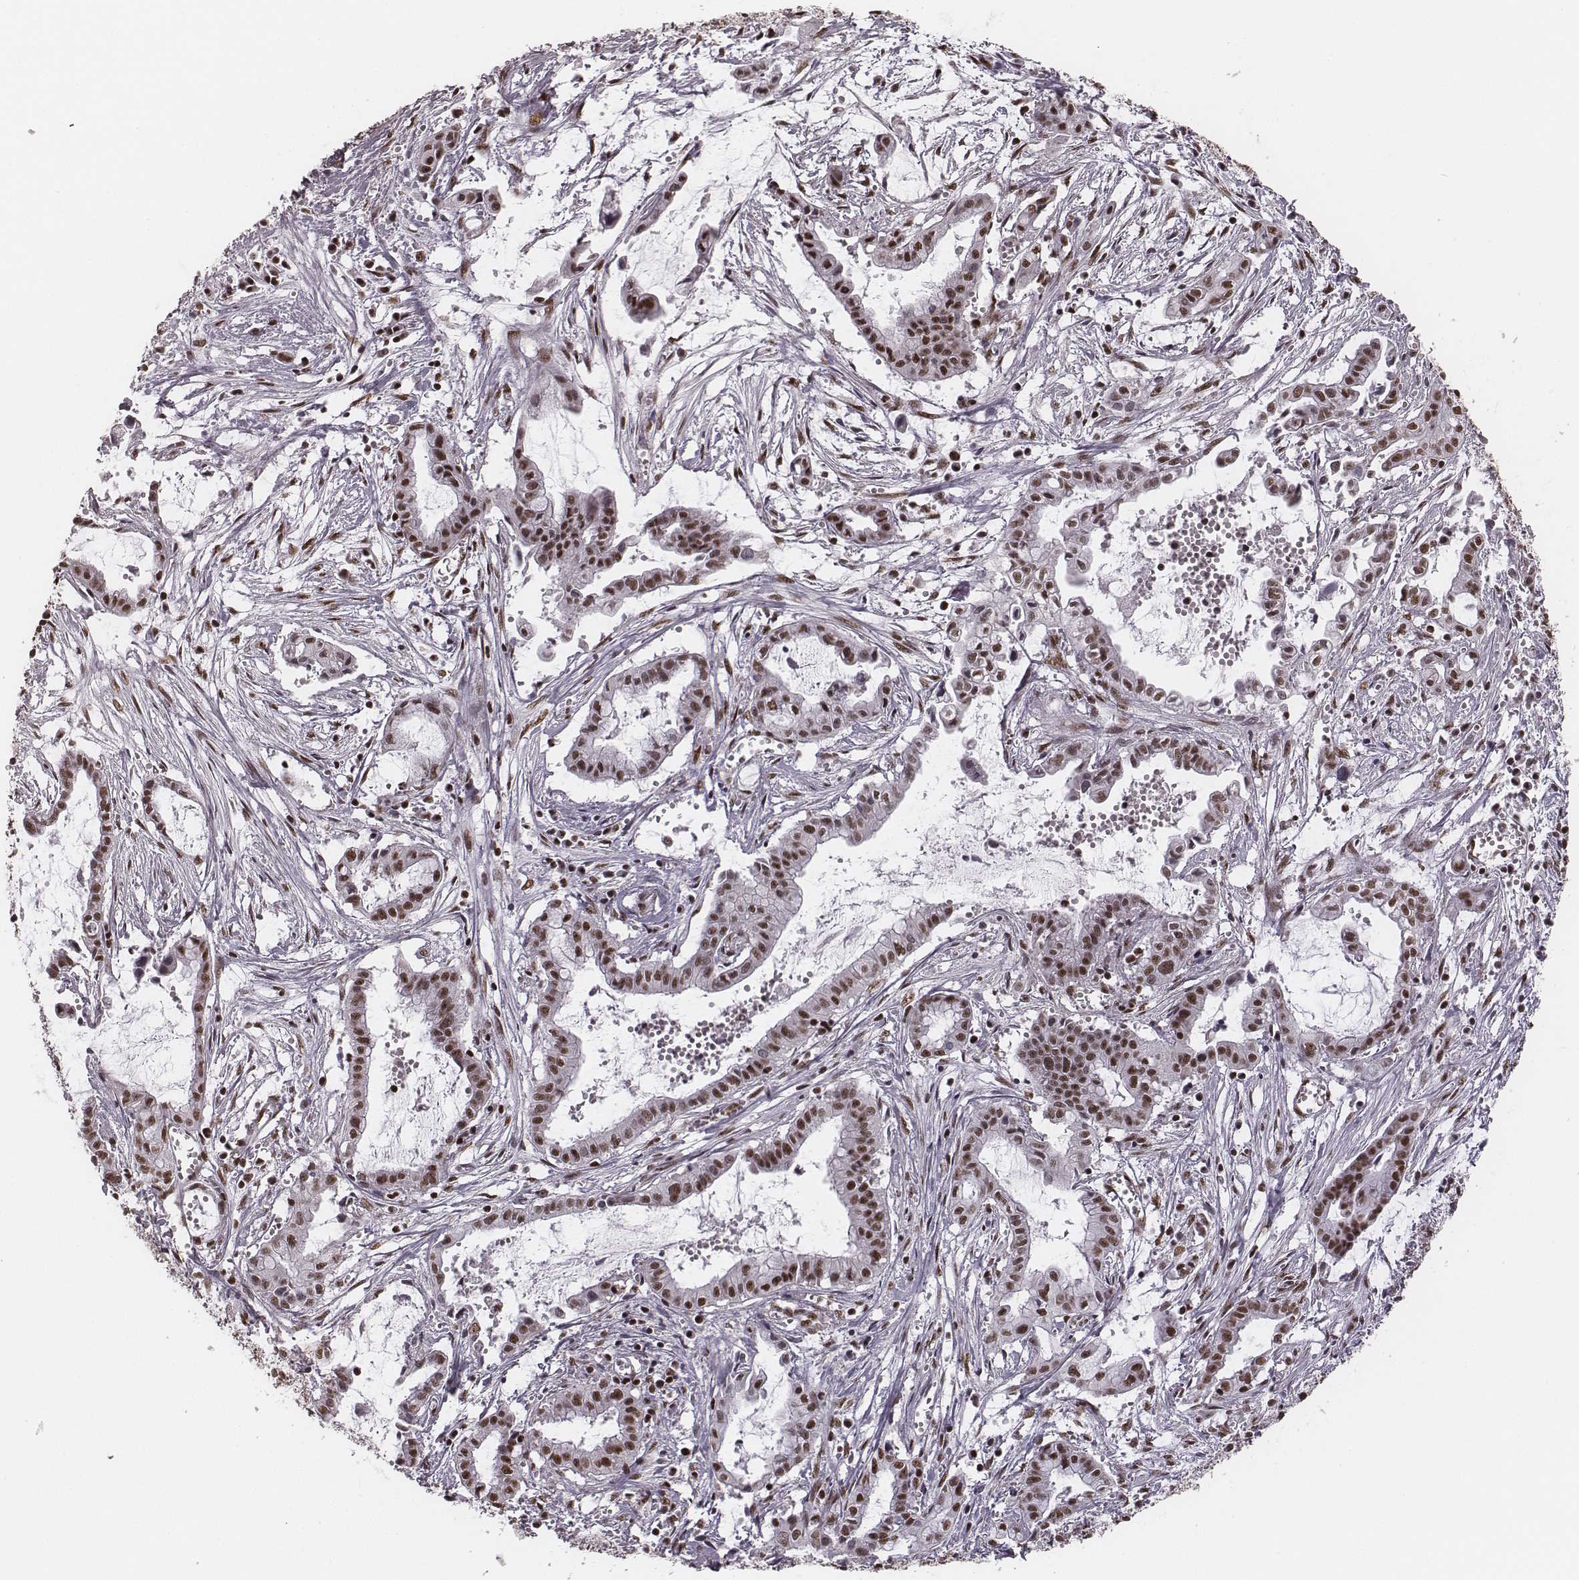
{"staining": {"intensity": "strong", "quantity": ">75%", "location": "nuclear"}, "tissue": "pancreatic cancer", "cell_type": "Tumor cells", "image_type": "cancer", "snomed": [{"axis": "morphology", "description": "Adenocarcinoma, NOS"}, {"axis": "topography", "description": "Pancreas"}], "caption": "High-magnification brightfield microscopy of pancreatic cancer (adenocarcinoma) stained with DAB (brown) and counterstained with hematoxylin (blue). tumor cells exhibit strong nuclear positivity is present in about>75% of cells.", "gene": "LUC7L", "patient": {"sex": "male", "age": 48}}